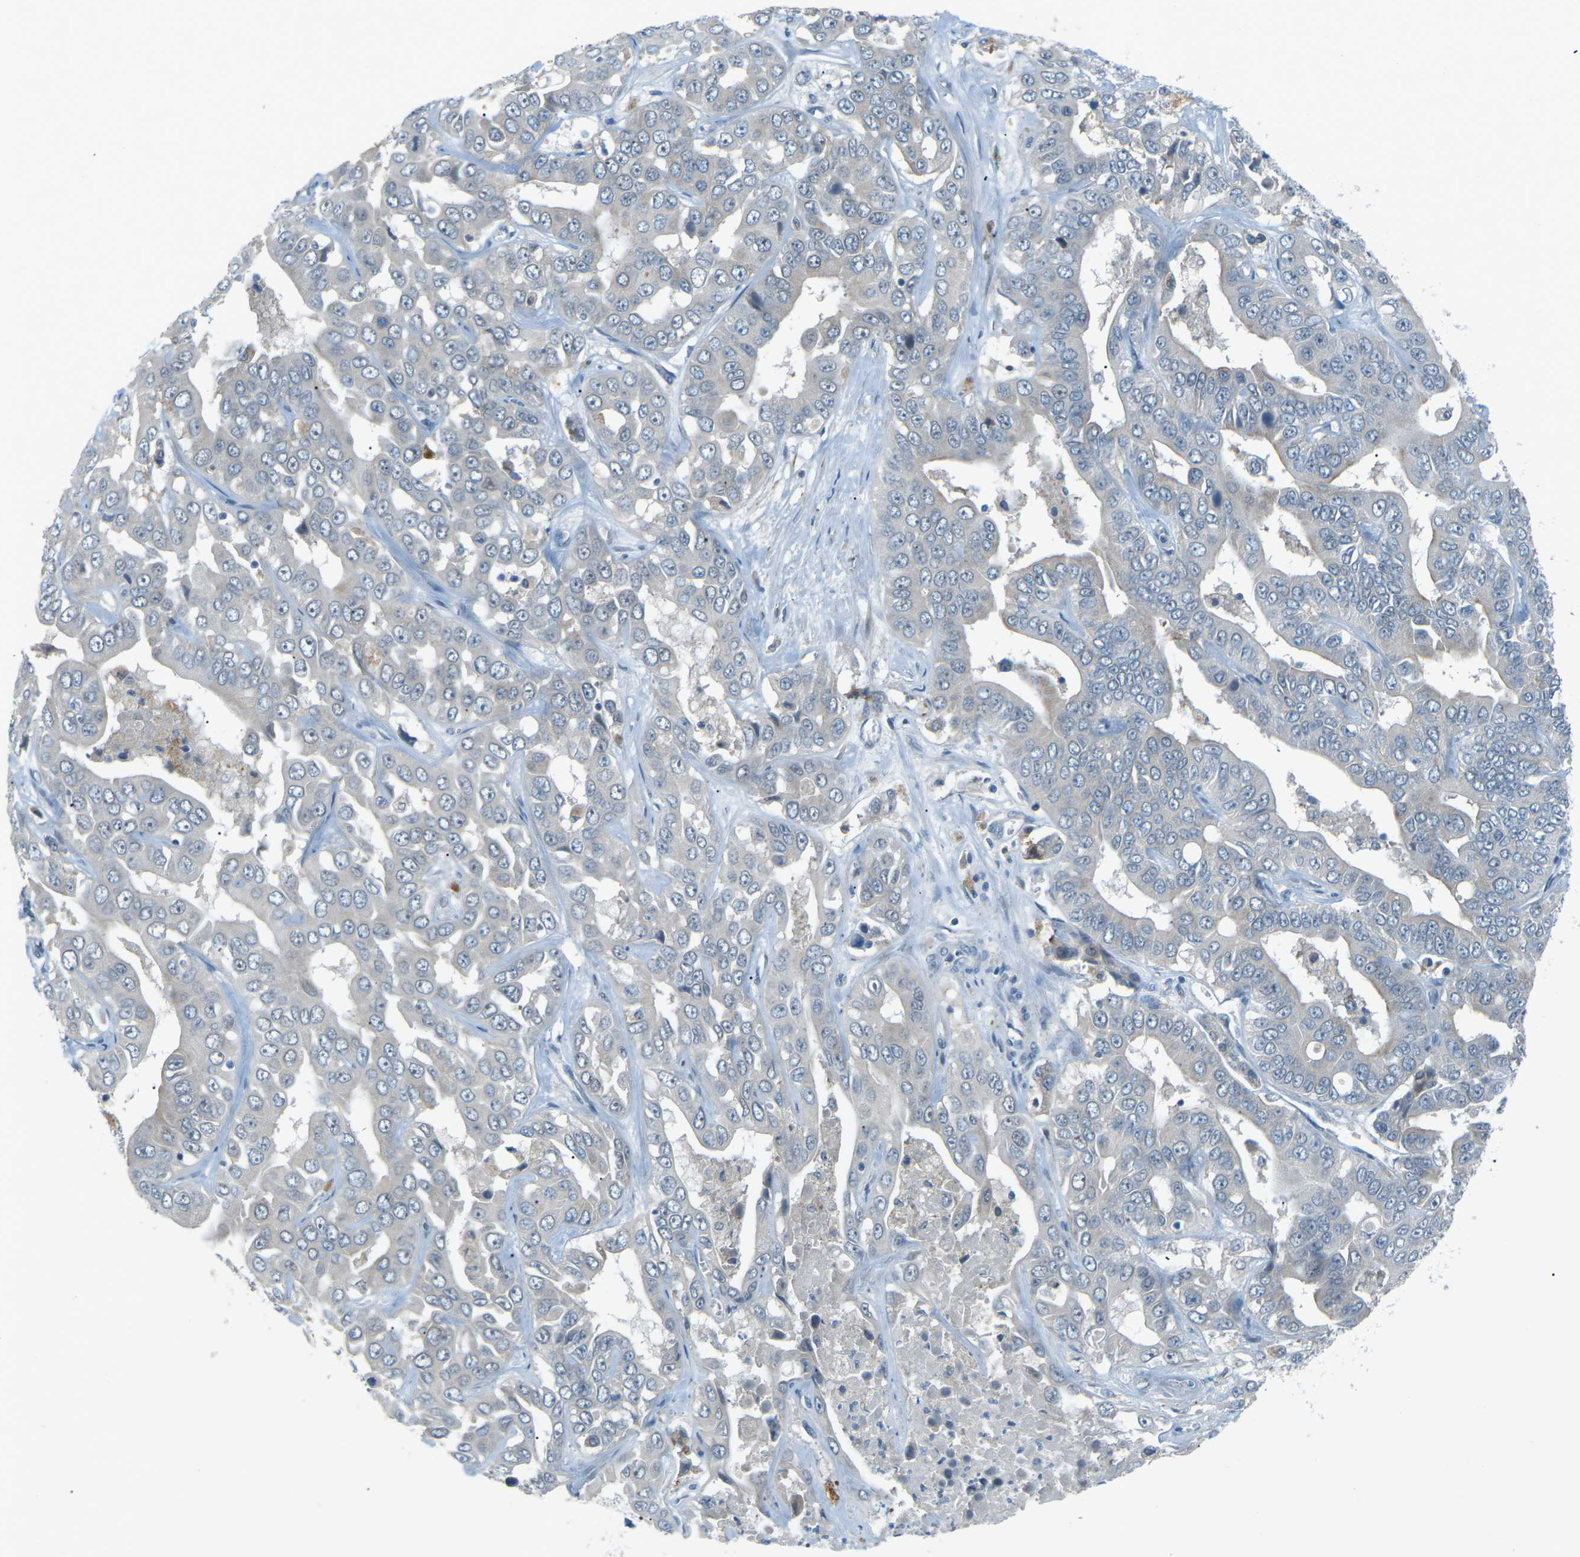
{"staining": {"intensity": "negative", "quantity": "none", "location": "none"}, "tissue": "liver cancer", "cell_type": "Tumor cells", "image_type": "cancer", "snomed": [{"axis": "morphology", "description": "Cholangiocarcinoma"}, {"axis": "topography", "description": "Liver"}], "caption": "IHC histopathology image of liver cholangiocarcinoma stained for a protein (brown), which exhibits no expression in tumor cells. (Immunohistochemistry (ihc), brightfield microscopy, high magnification).", "gene": "RTN3", "patient": {"sex": "female", "age": 52}}